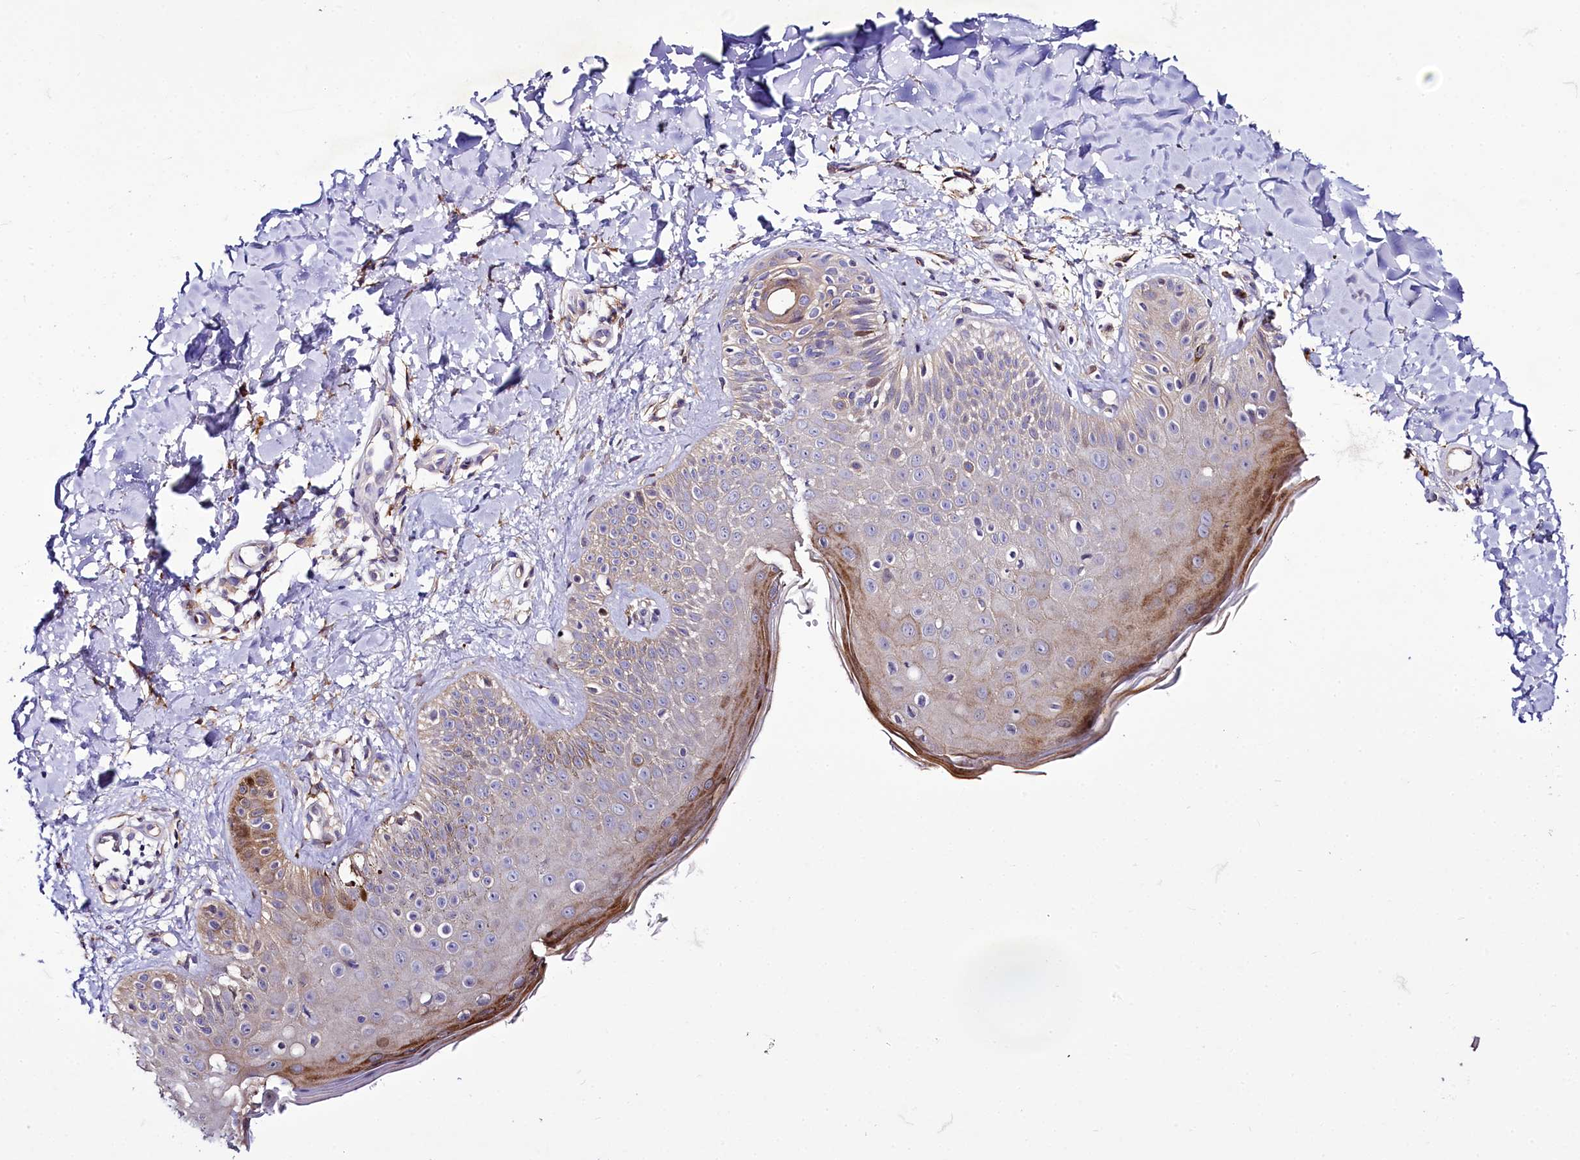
{"staining": {"intensity": "moderate", "quantity": ">75%", "location": "cytoplasmic/membranous"}, "tissue": "skin", "cell_type": "Fibroblasts", "image_type": "normal", "snomed": [{"axis": "morphology", "description": "Normal tissue, NOS"}, {"axis": "topography", "description": "Skin"}], "caption": "Fibroblasts reveal moderate cytoplasmic/membranous staining in about >75% of cells in normal skin.", "gene": "ZC3H12C", "patient": {"sex": "male", "age": 52}}